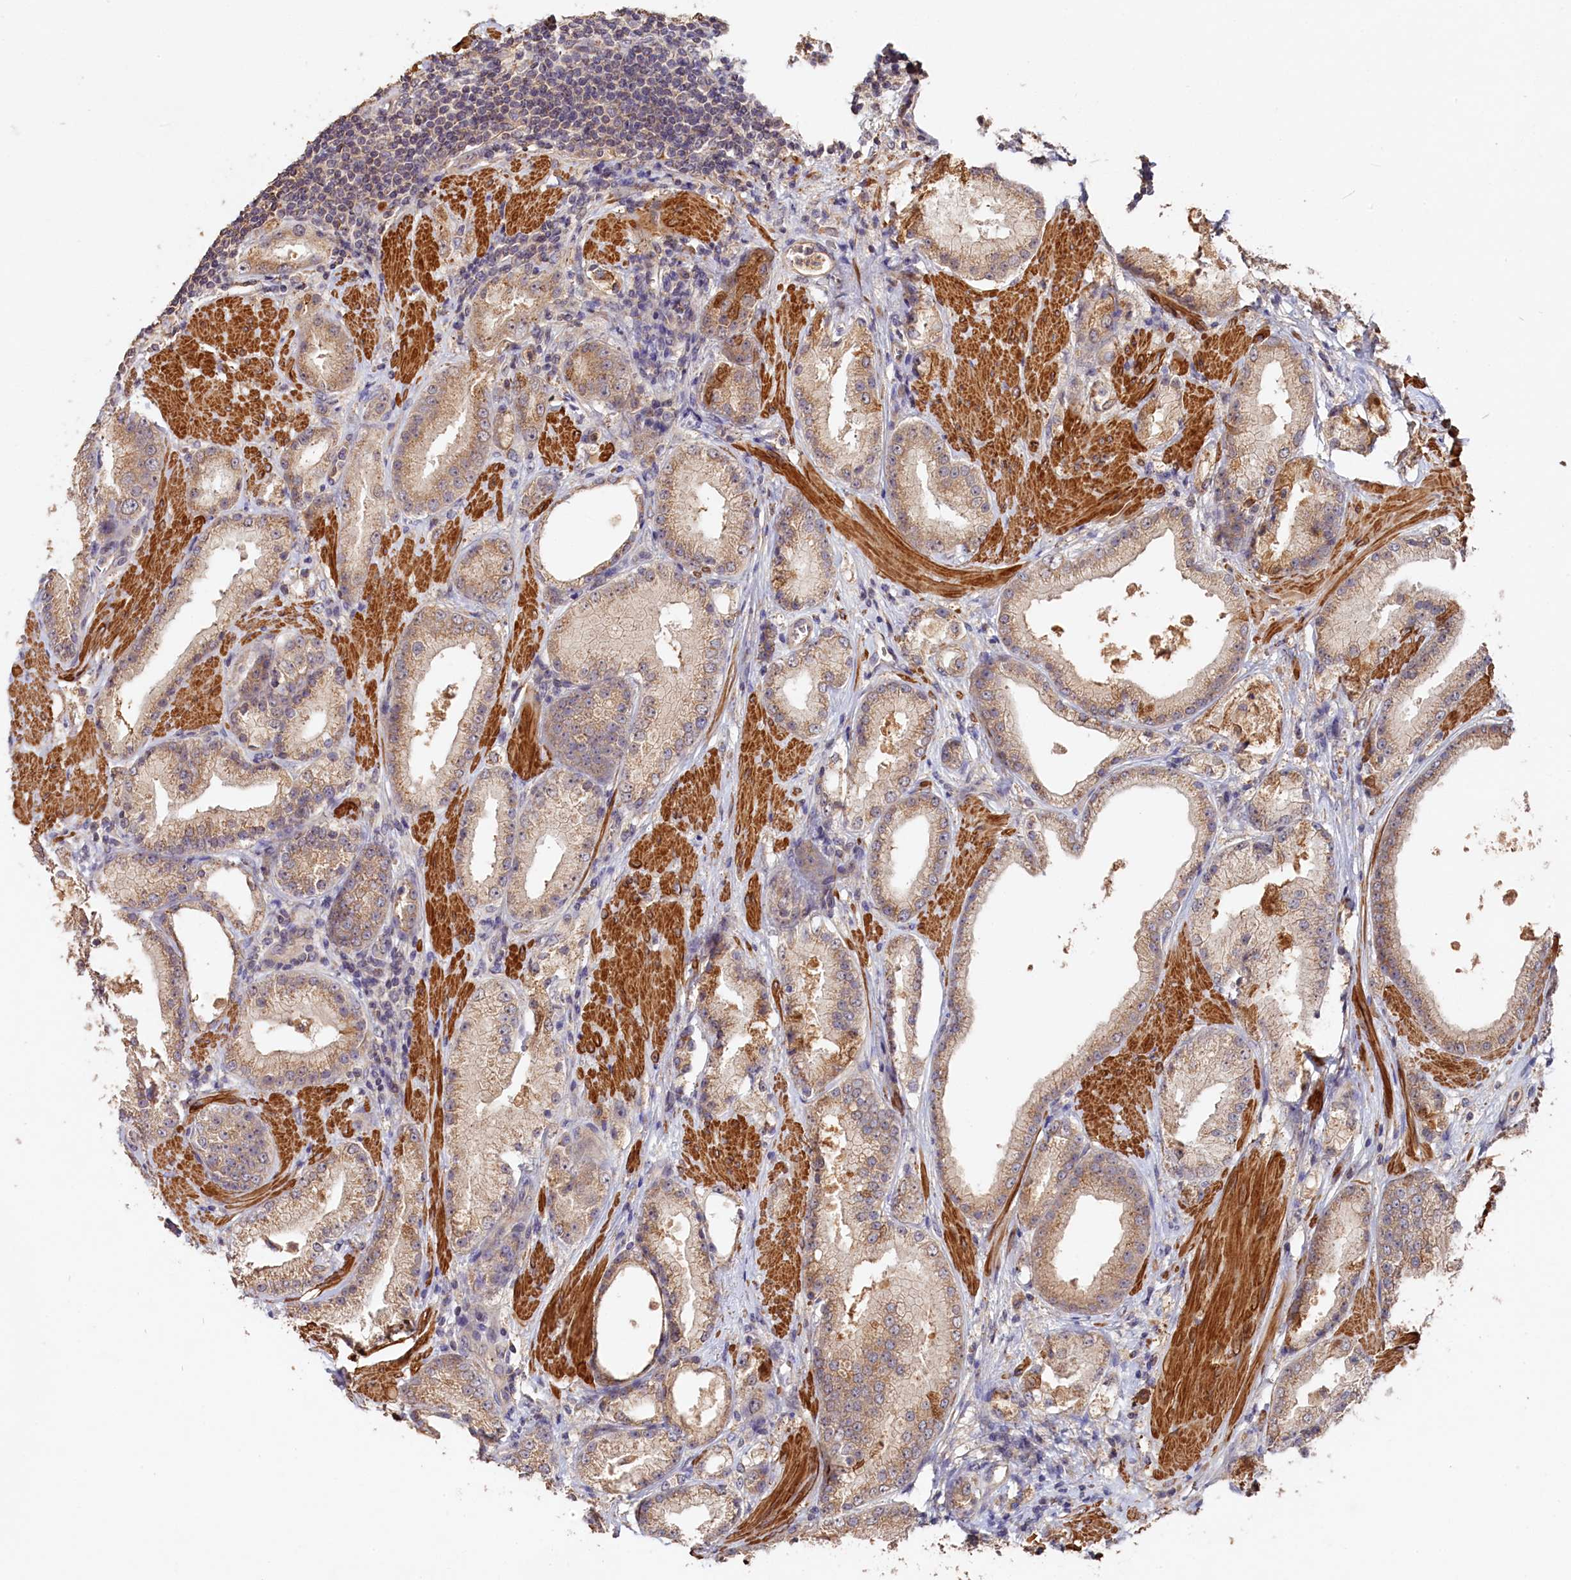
{"staining": {"intensity": "moderate", "quantity": ">75%", "location": "cytoplasmic/membranous"}, "tissue": "prostate cancer", "cell_type": "Tumor cells", "image_type": "cancer", "snomed": [{"axis": "morphology", "description": "Adenocarcinoma, Low grade"}, {"axis": "topography", "description": "Prostate"}], "caption": "DAB immunohistochemical staining of adenocarcinoma (low-grade) (prostate) shows moderate cytoplasmic/membranous protein staining in about >75% of tumor cells.", "gene": "TANGO6", "patient": {"sex": "male", "age": 67}}